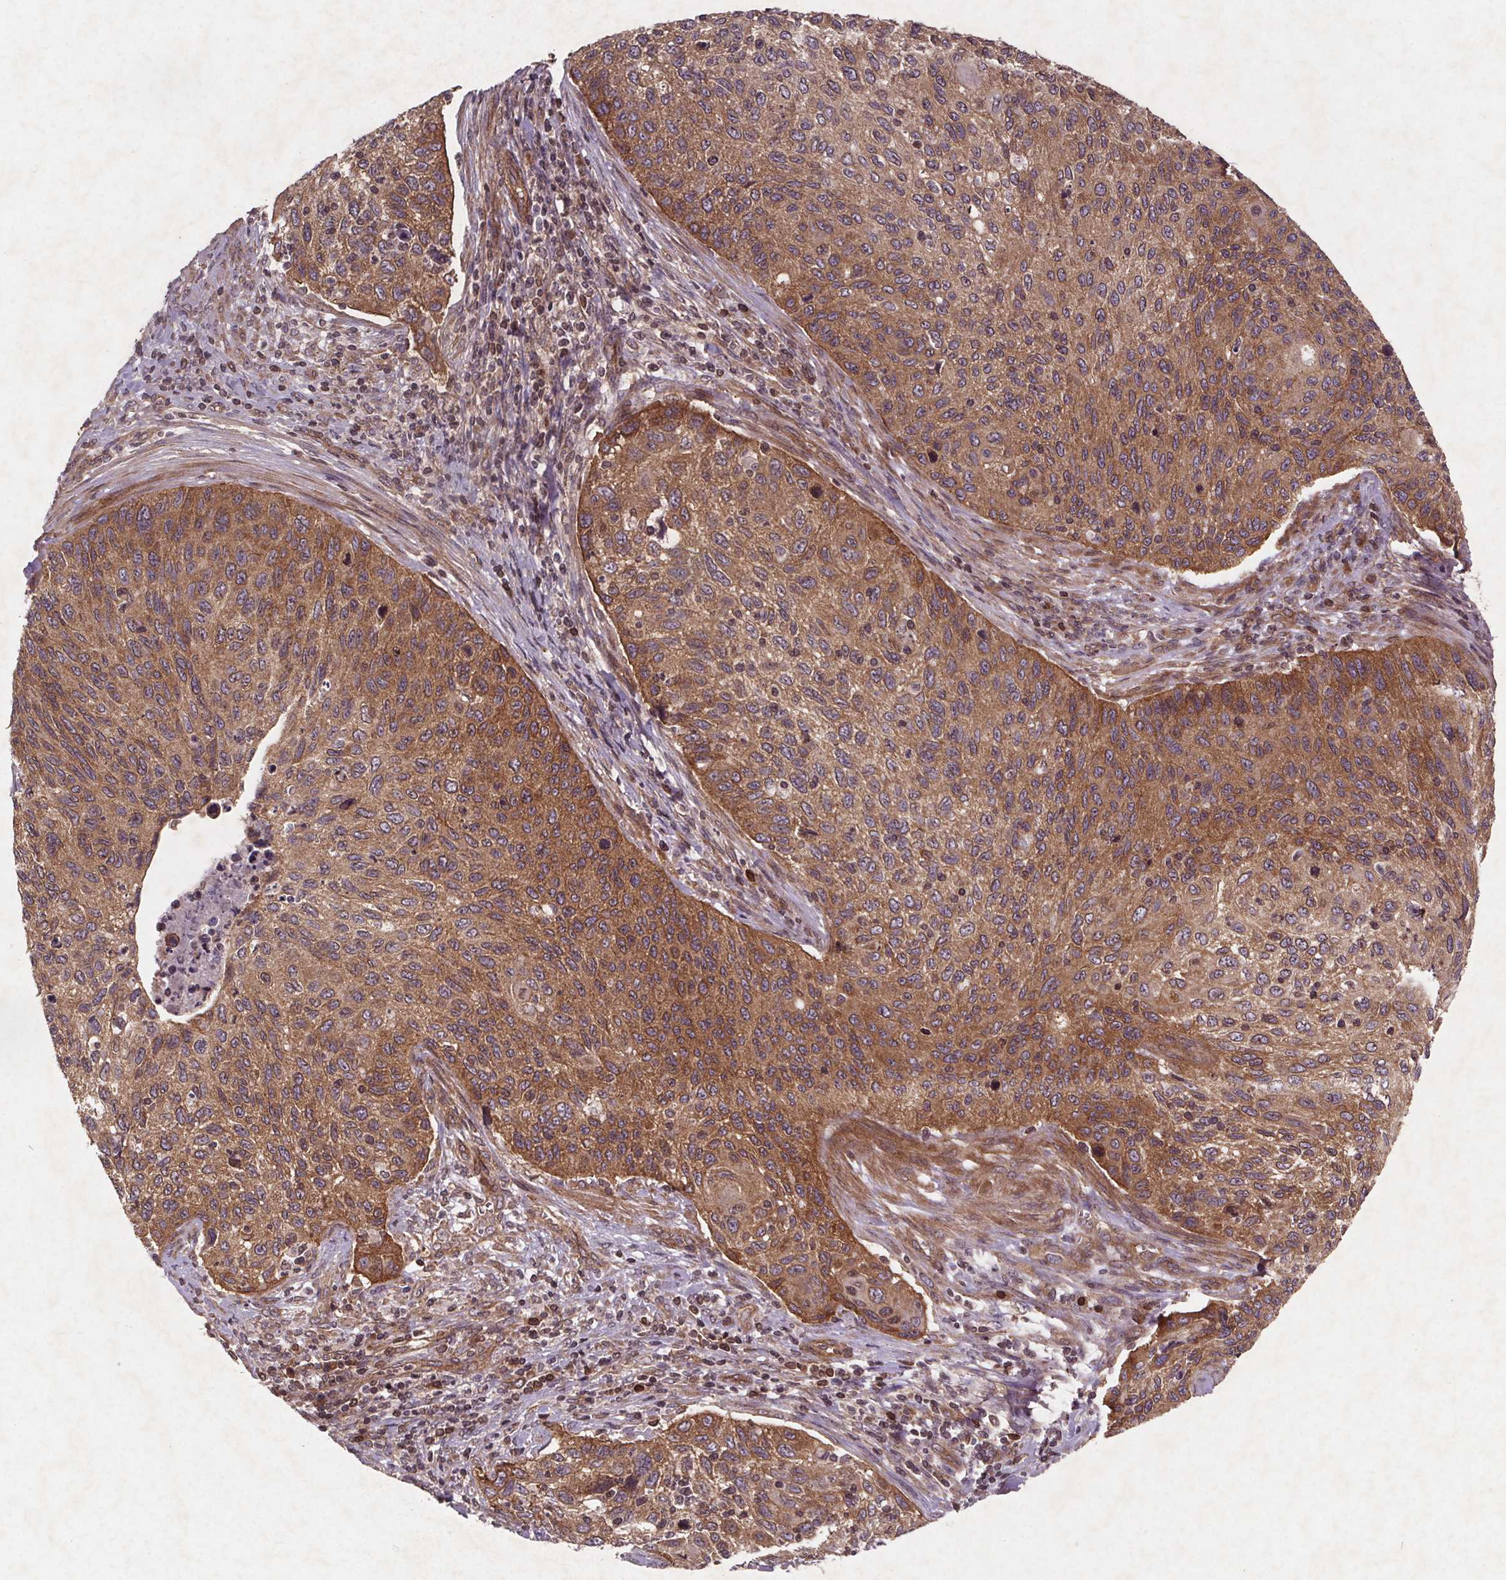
{"staining": {"intensity": "moderate", "quantity": ">75%", "location": "cytoplasmic/membranous"}, "tissue": "cervical cancer", "cell_type": "Tumor cells", "image_type": "cancer", "snomed": [{"axis": "morphology", "description": "Squamous cell carcinoma, NOS"}, {"axis": "topography", "description": "Cervix"}], "caption": "Human cervical squamous cell carcinoma stained with a brown dye displays moderate cytoplasmic/membranous positive staining in approximately >75% of tumor cells.", "gene": "STRN3", "patient": {"sex": "female", "age": 70}}